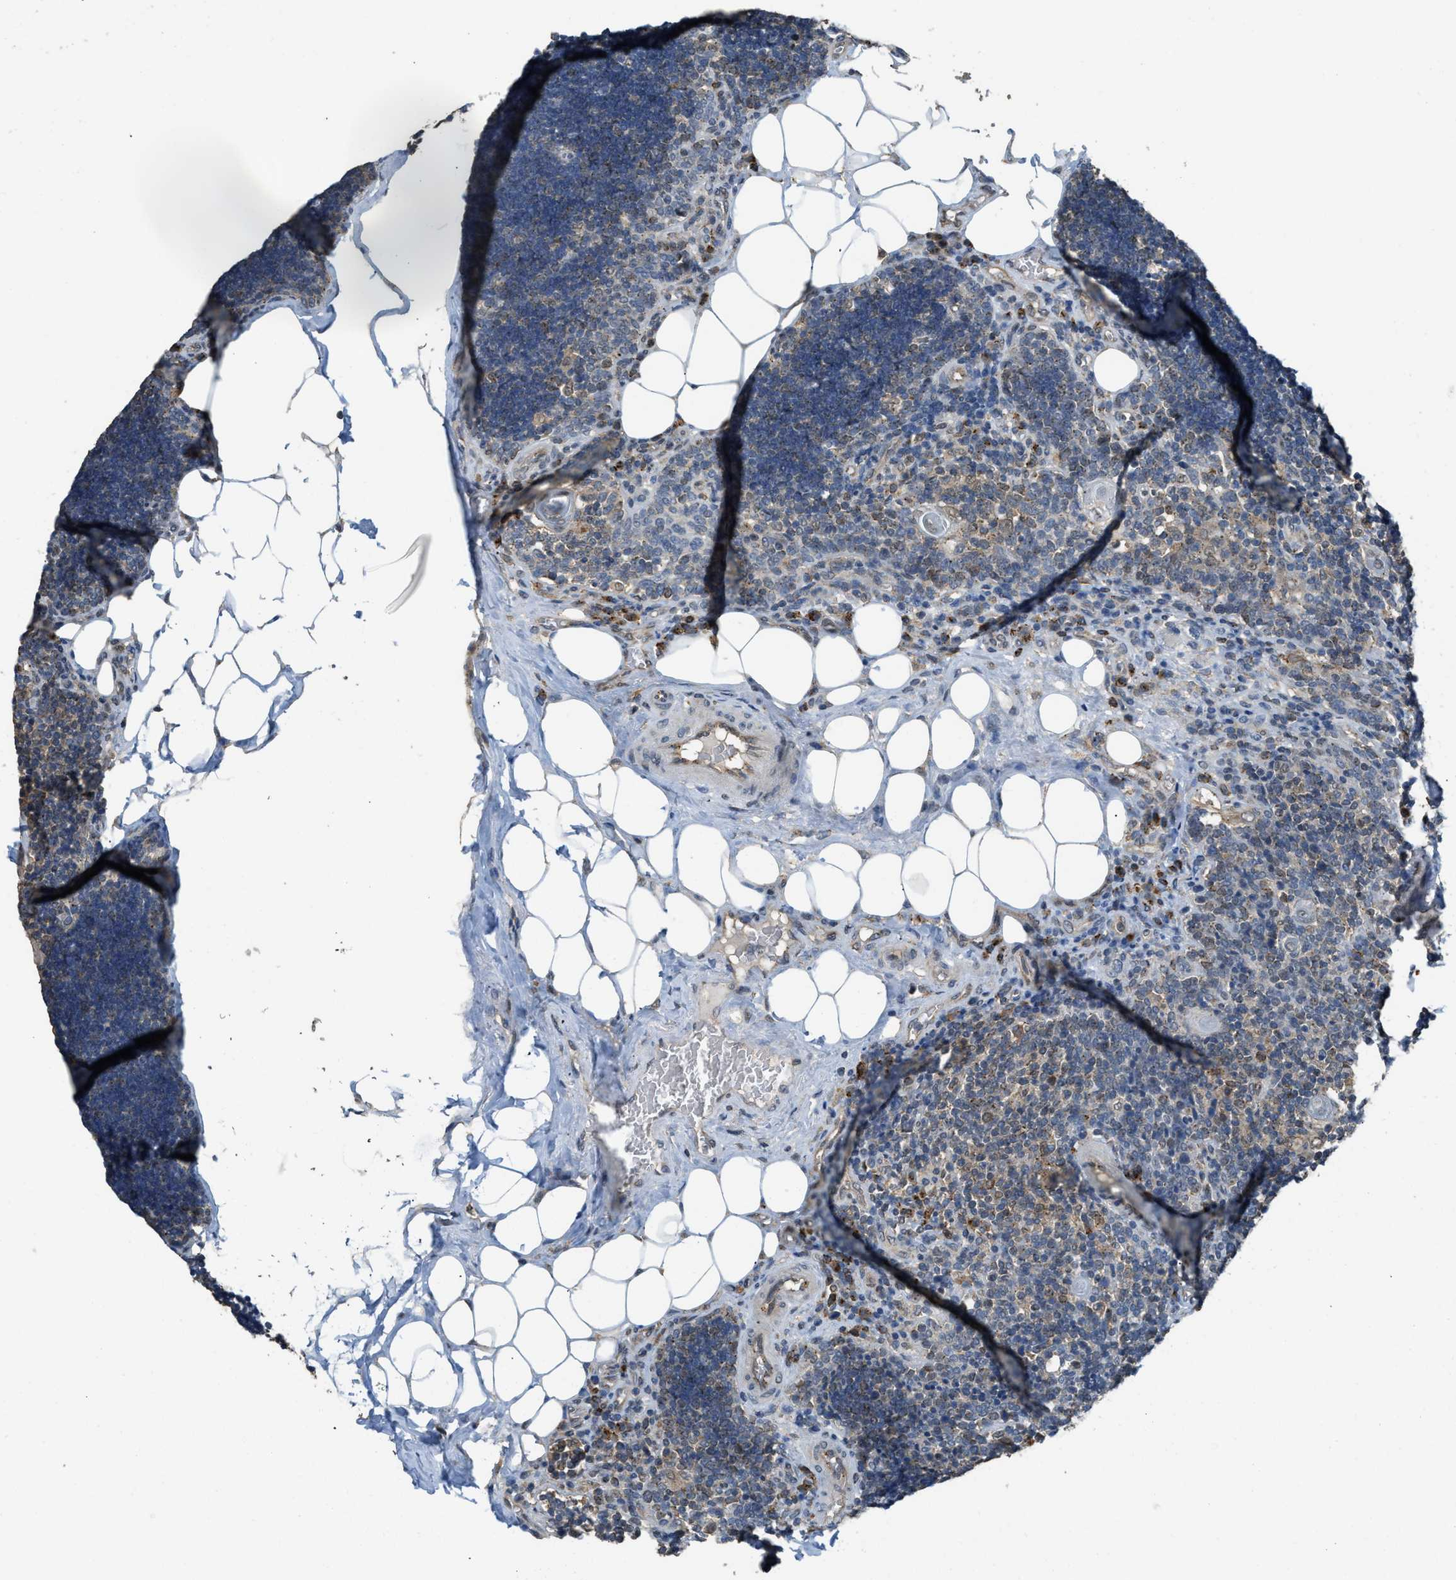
{"staining": {"intensity": "negative", "quantity": "none", "location": "none"}, "tissue": "lymph node", "cell_type": "Germinal center cells", "image_type": "normal", "snomed": [{"axis": "morphology", "description": "Normal tissue, NOS"}, {"axis": "topography", "description": "Lymph node"}], "caption": "Image shows no significant protein positivity in germinal center cells of benign lymph node. The staining is performed using DAB (3,3'-diaminobenzidine) brown chromogen with nuclei counter-stained in using hematoxylin.", "gene": "IPO7", "patient": {"sex": "male", "age": 33}}